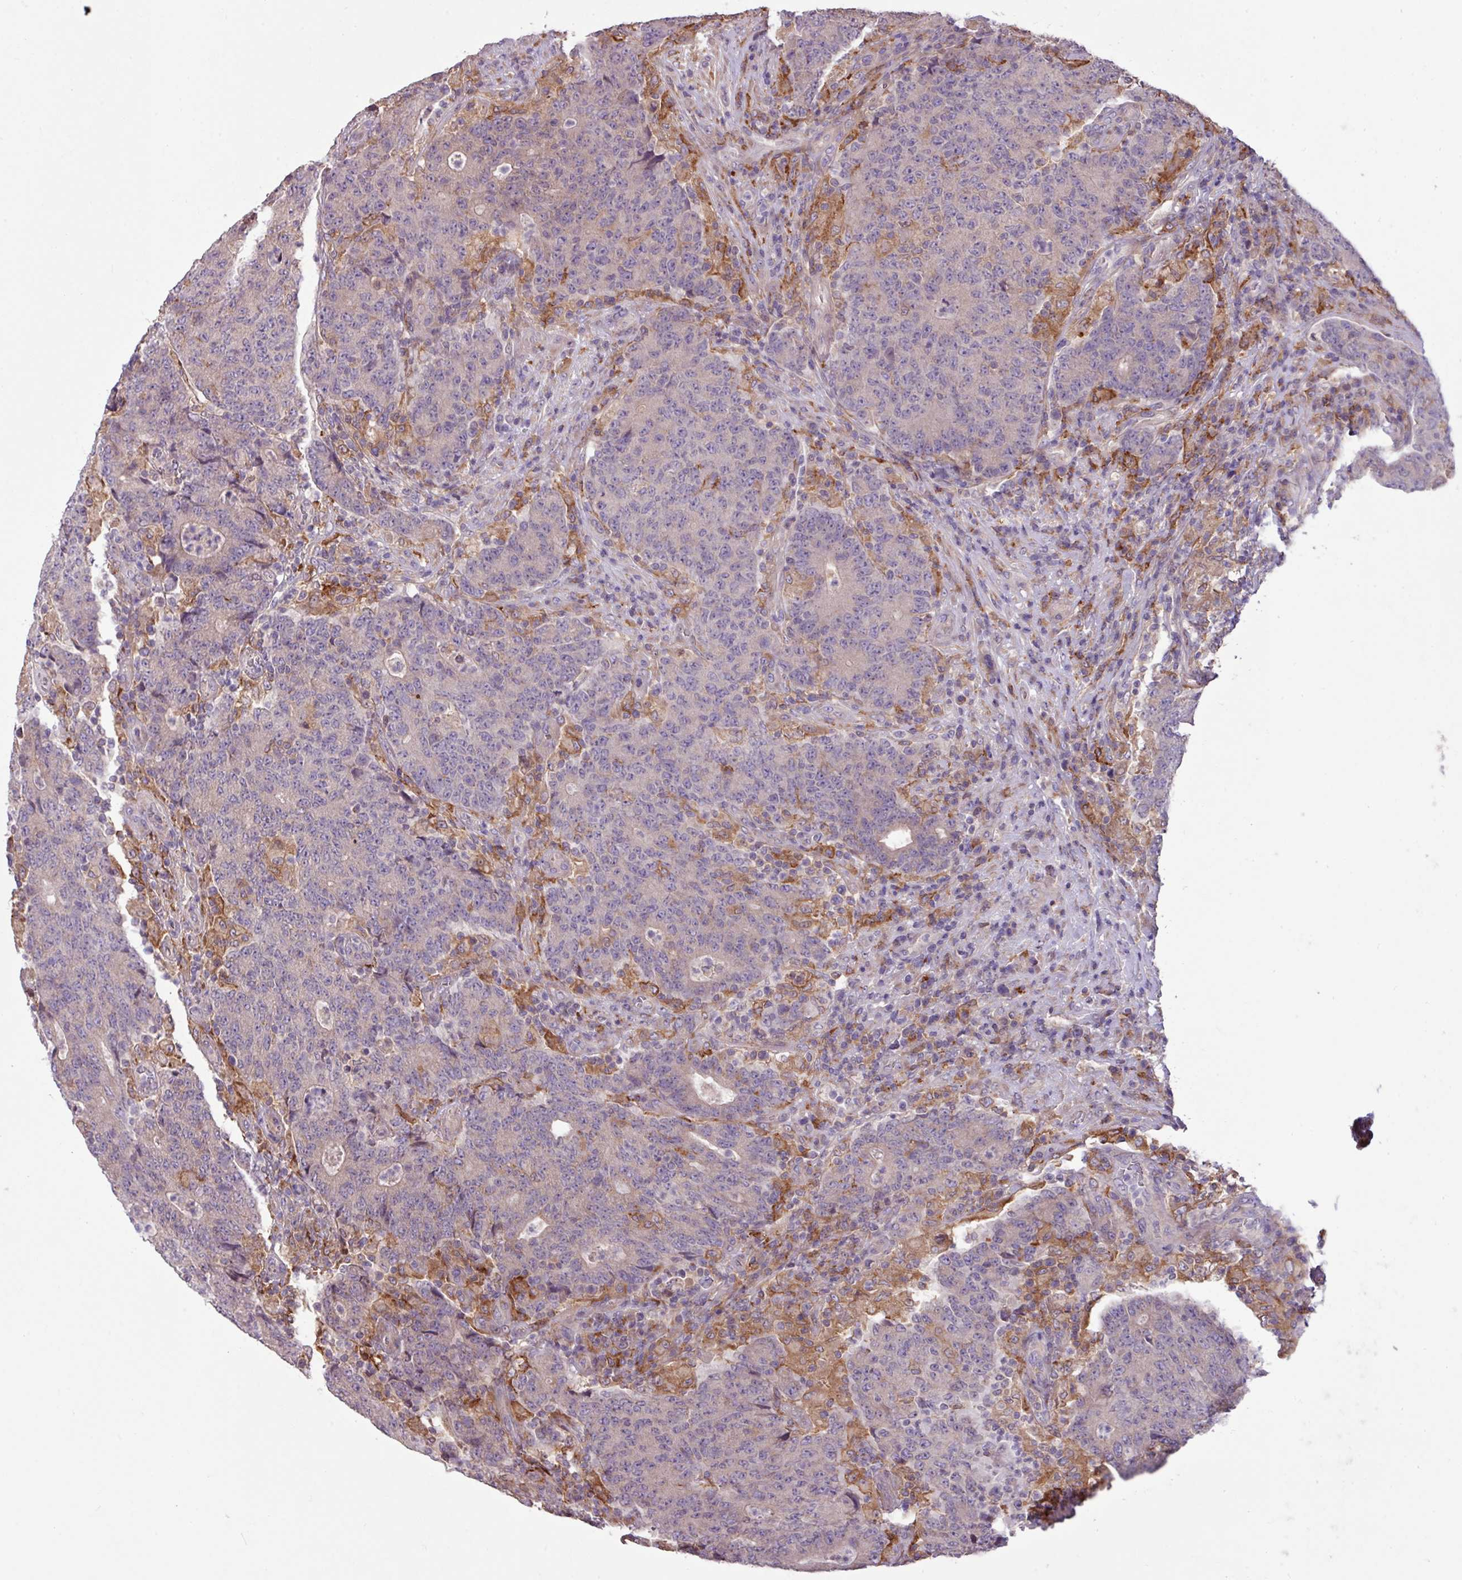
{"staining": {"intensity": "weak", "quantity": "<25%", "location": "cytoplasmic/membranous"}, "tissue": "colorectal cancer", "cell_type": "Tumor cells", "image_type": "cancer", "snomed": [{"axis": "morphology", "description": "Adenocarcinoma, NOS"}, {"axis": "topography", "description": "Colon"}], "caption": "High power microscopy micrograph of an IHC photomicrograph of colorectal cancer (adenocarcinoma), revealing no significant staining in tumor cells. (Stains: DAB (3,3'-diaminobenzidine) immunohistochemistry with hematoxylin counter stain, Microscopy: brightfield microscopy at high magnification).", "gene": "ARHGEF25", "patient": {"sex": "female", "age": 75}}